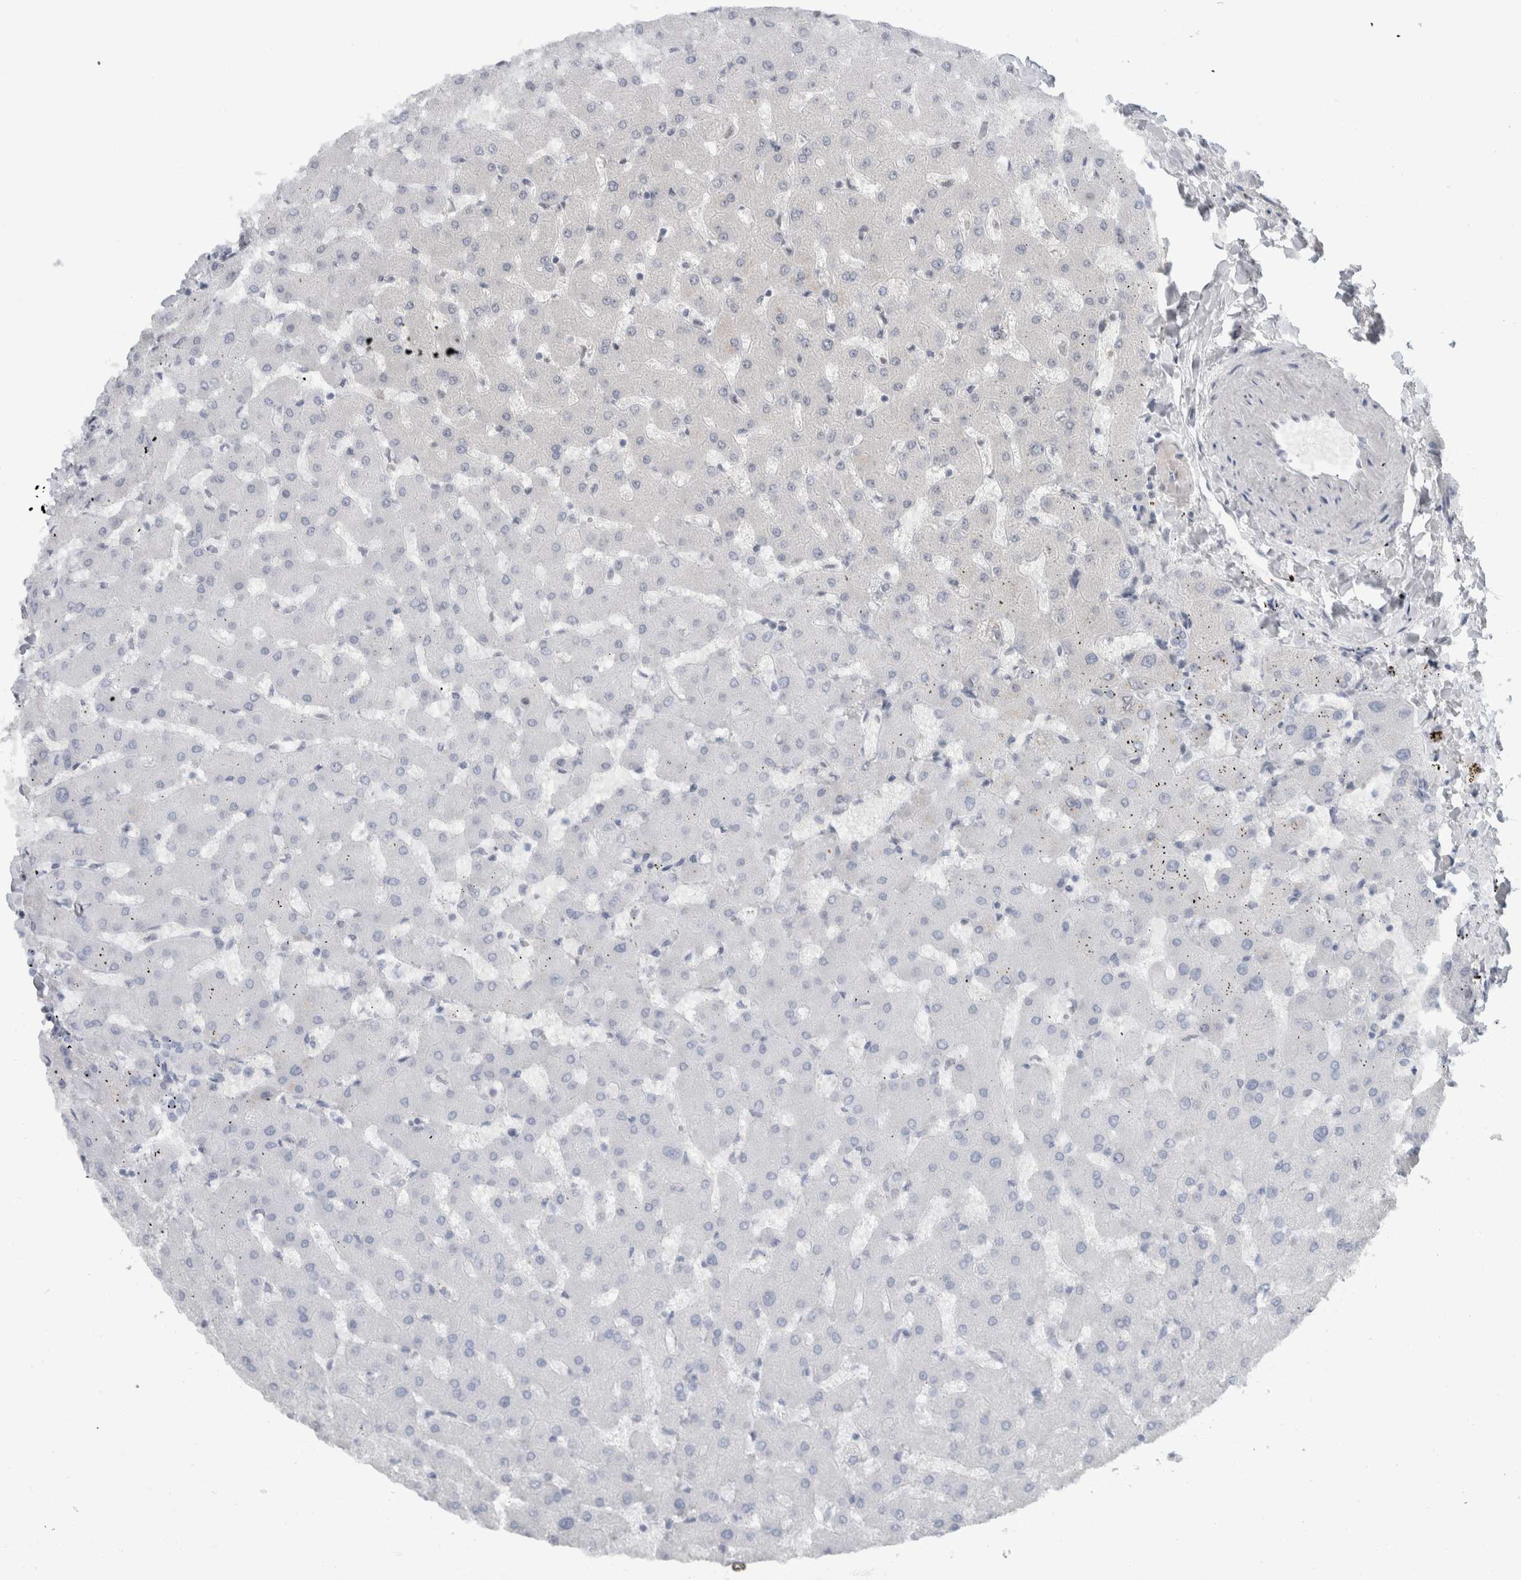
{"staining": {"intensity": "negative", "quantity": "none", "location": "none"}, "tissue": "liver", "cell_type": "Cholangiocytes", "image_type": "normal", "snomed": [{"axis": "morphology", "description": "Normal tissue, NOS"}, {"axis": "topography", "description": "Liver"}], "caption": "IHC histopathology image of normal liver: liver stained with DAB displays no significant protein positivity in cholangiocytes.", "gene": "ZNF770", "patient": {"sex": "female", "age": 63}}